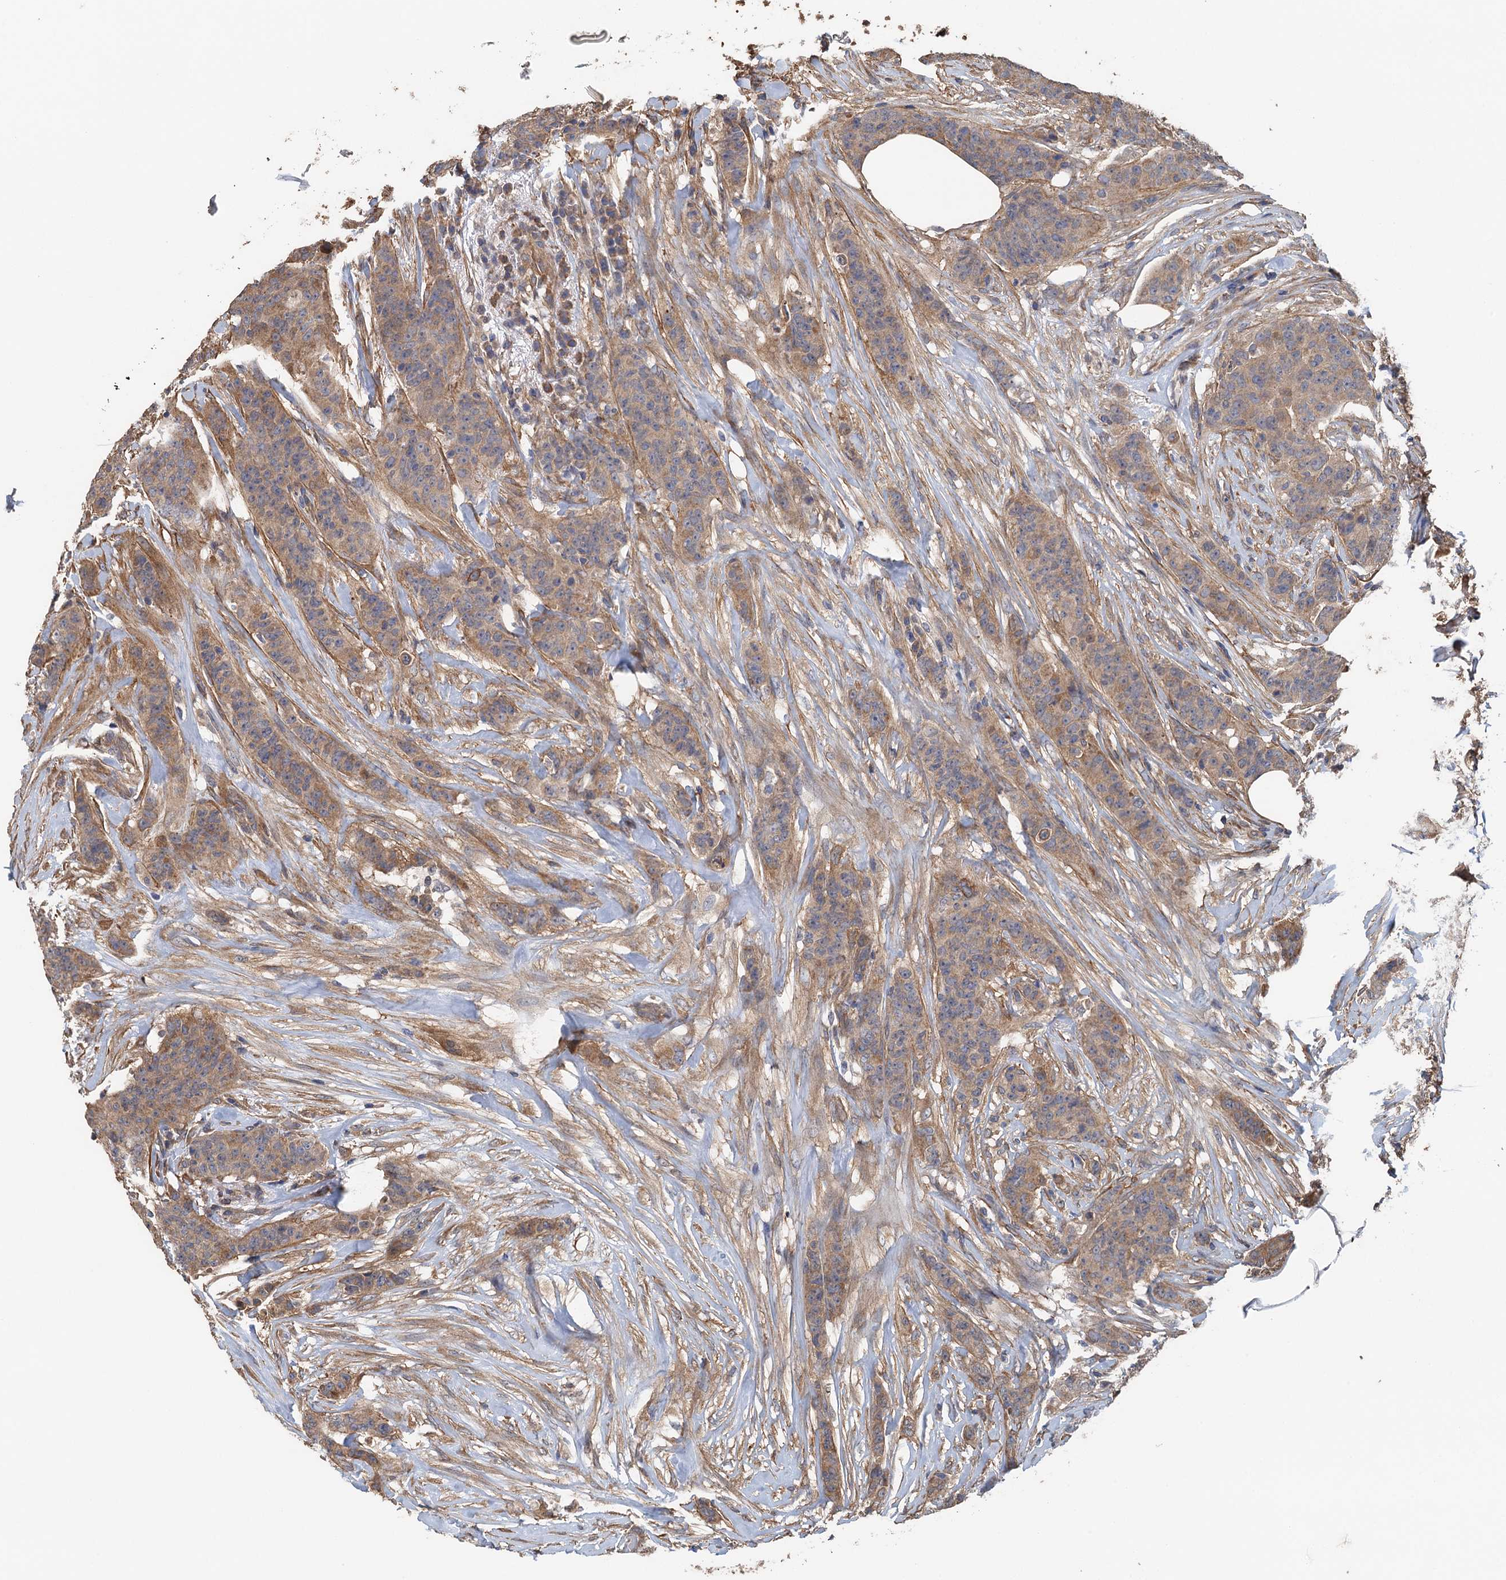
{"staining": {"intensity": "moderate", "quantity": ">75%", "location": "cytoplasmic/membranous"}, "tissue": "breast cancer", "cell_type": "Tumor cells", "image_type": "cancer", "snomed": [{"axis": "morphology", "description": "Duct carcinoma"}, {"axis": "topography", "description": "Breast"}], "caption": "Immunohistochemistry histopathology image of neoplastic tissue: human breast cancer stained using immunohistochemistry displays medium levels of moderate protein expression localized specifically in the cytoplasmic/membranous of tumor cells, appearing as a cytoplasmic/membranous brown color.", "gene": "MEAK7", "patient": {"sex": "female", "age": 40}}